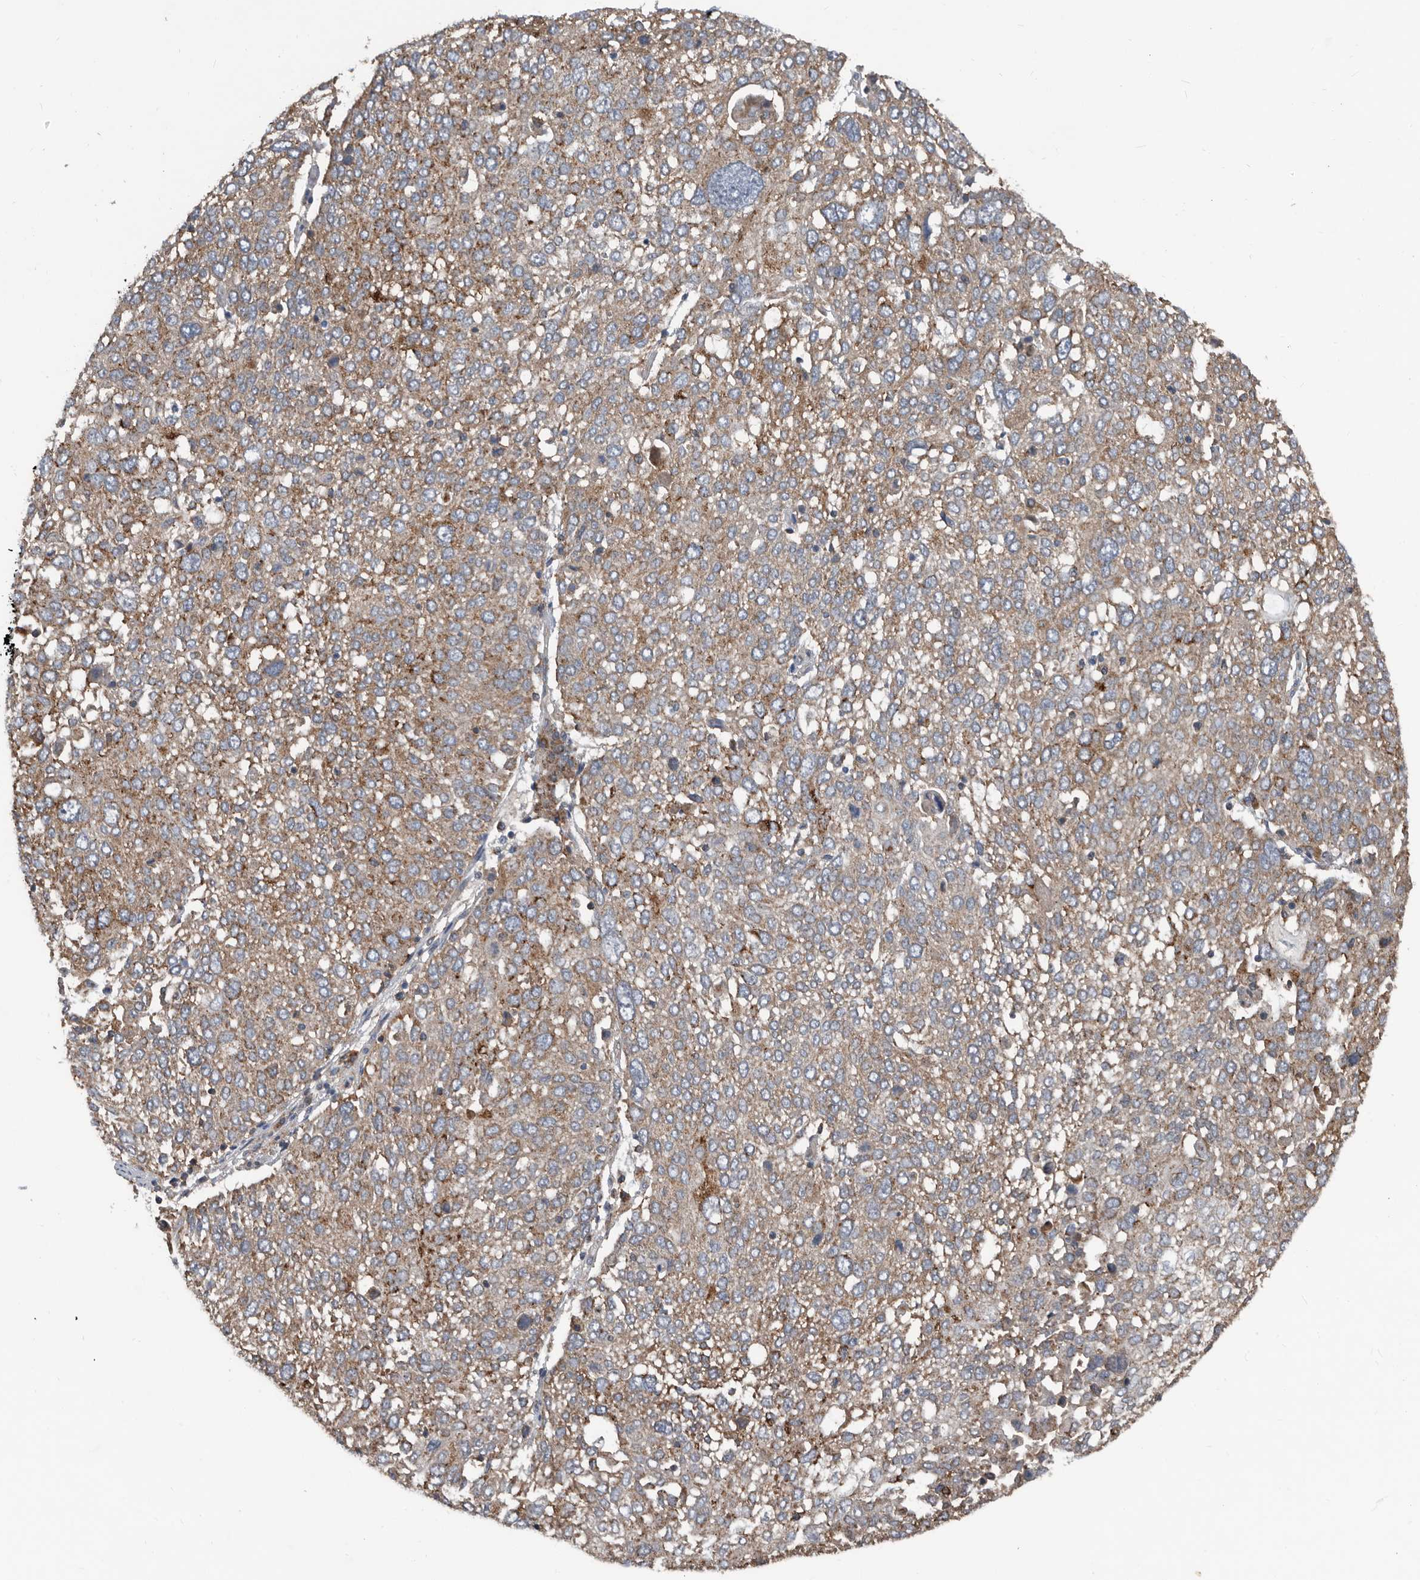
{"staining": {"intensity": "moderate", "quantity": ">75%", "location": "cytoplasmic/membranous"}, "tissue": "lung cancer", "cell_type": "Tumor cells", "image_type": "cancer", "snomed": [{"axis": "morphology", "description": "Squamous cell carcinoma, NOS"}, {"axis": "topography", "description": "Lung"}], "caption": "Tumor cells show moderate cytoplasmic/membranous expression in approximately >75% of cells in lung squamous cell carcinoma. (DAB (3,3'-diaminobenzidine) IHC, brown staining for protein, blue staining for nuclei).", "gene": "AFAP1", "patient": {"sex": "male", "age": 65}}